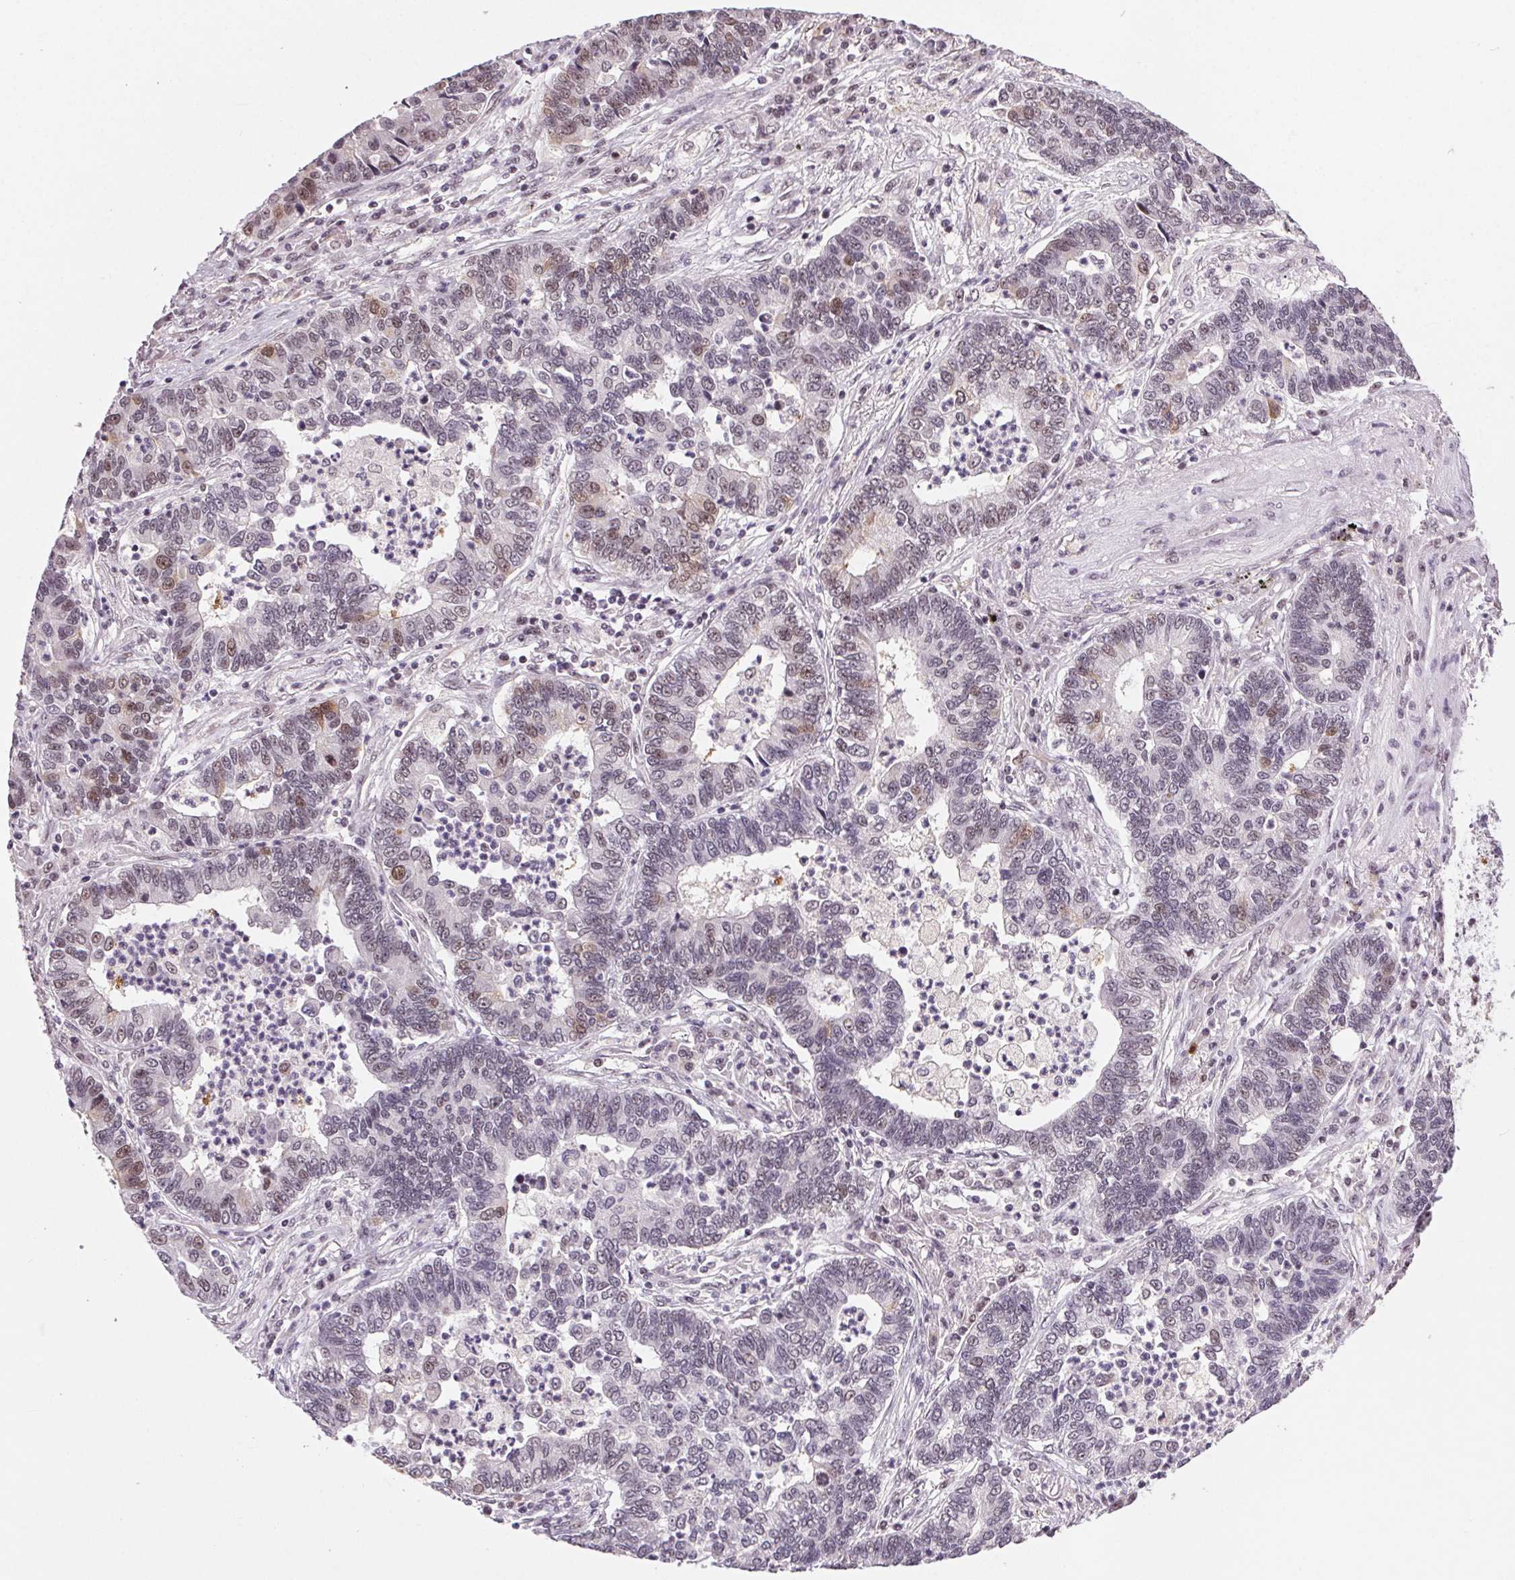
{"staining": {"intensity": "moderate", "quantity": "<25%", "location": "nuclear"}, "tissue": "lung cancer", "cell_type": "Tumor cells", "image_type": "cancer", "snomed": [{"axis": "morphology", "description": "Adenocarcinoma, NOS"}, {"axis": "topography", "description": "Lung"}], "caption": "Immunohistochemistry (IHC) (DAB (3,3'-diaminobenzidine)) staining of lung cancer displays moderate nuclear protein staining in about <25% of tumor cells.", "gene": "CD2BP2", "patient": {"sex": "female", "age": 57}}